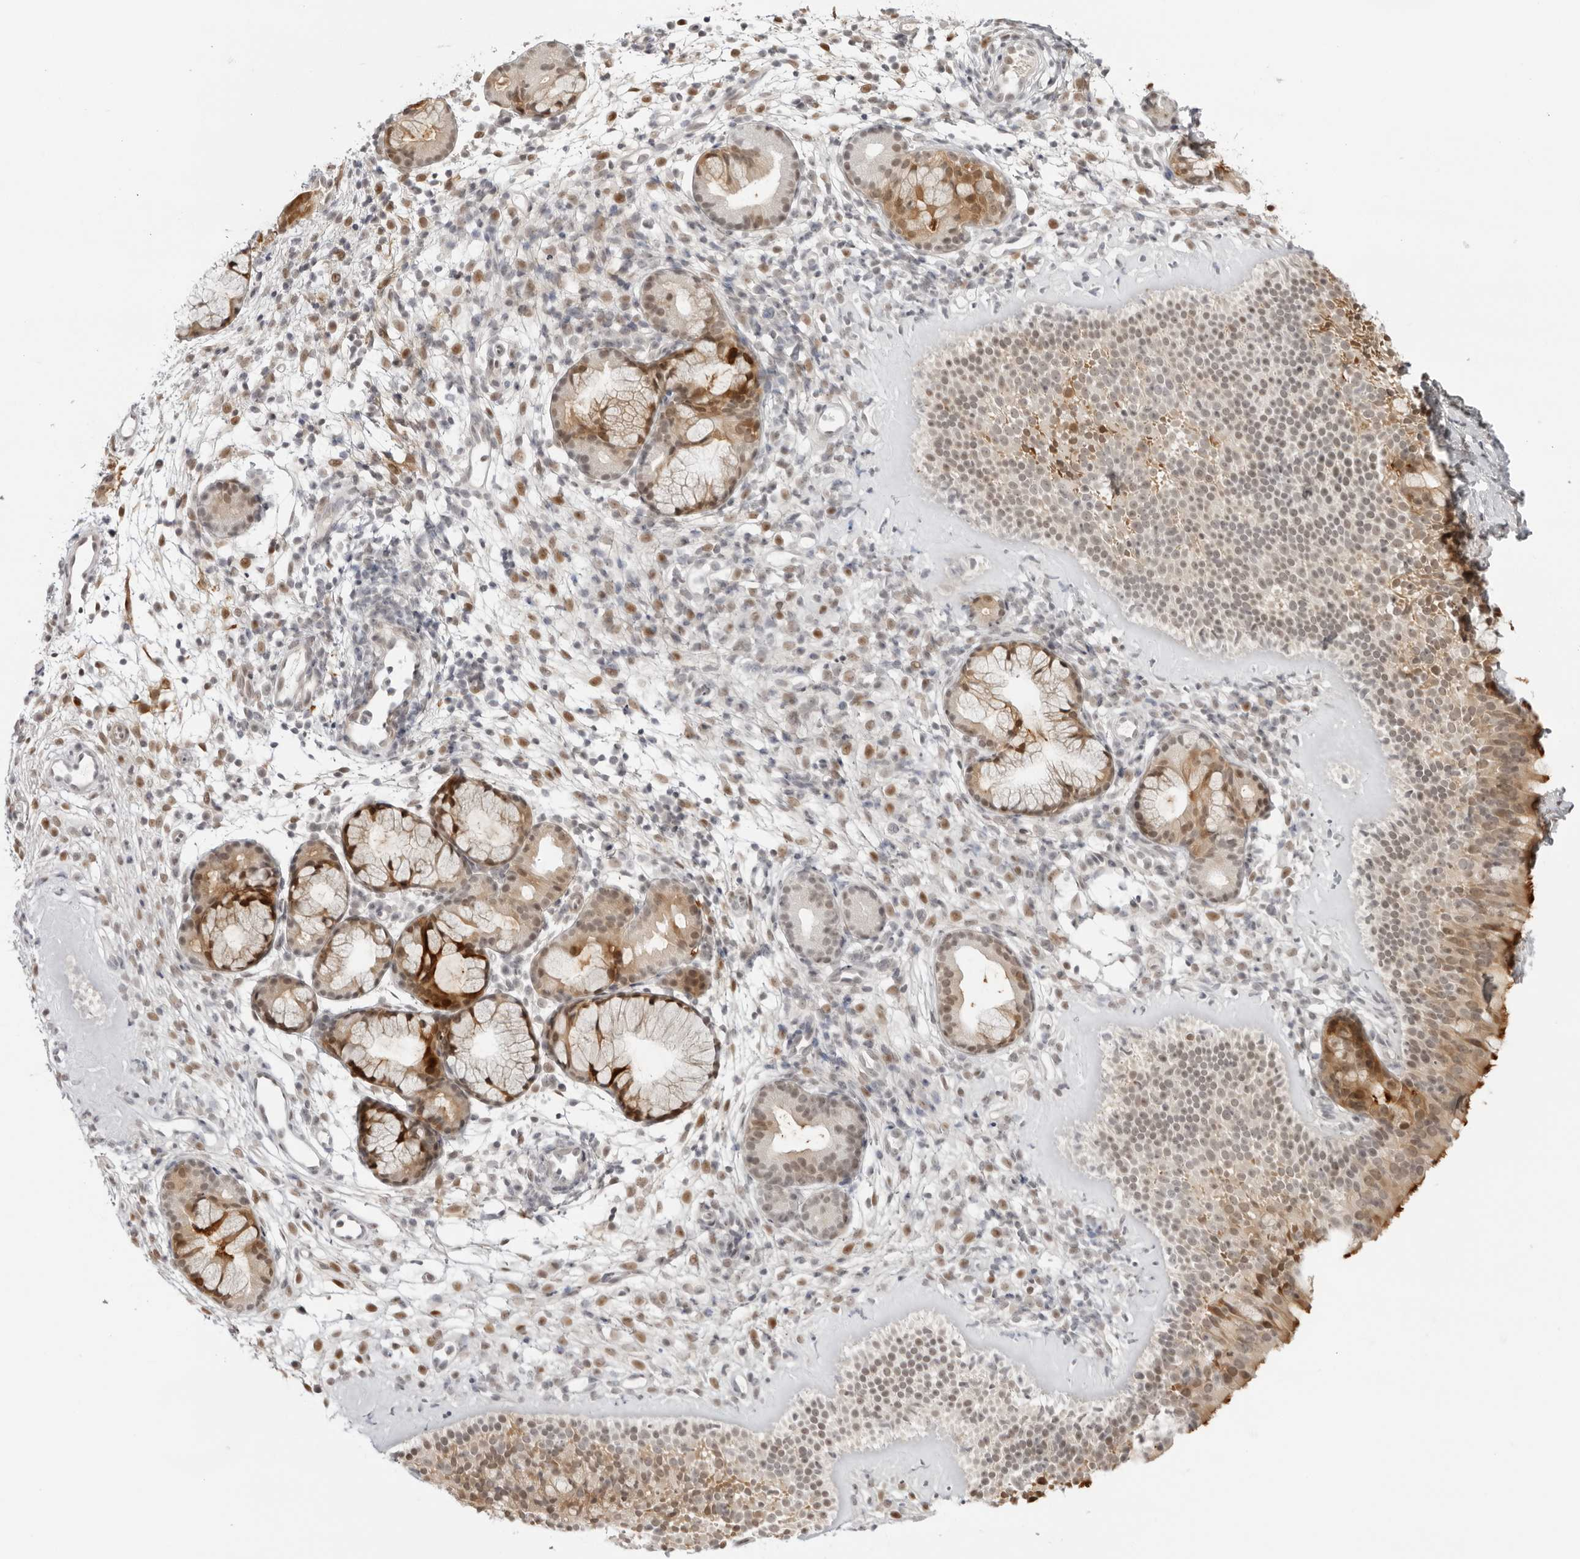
{"staining": {"intensity": "strong", "quantity": ">75%", "location": "cytoplasmic/membranous,nuclear"}, "tissue": "nasopharynx", "cell_type": "Respiratory epithelial cells", "image_type": "normal", "snomed": [{"axis": "morphology", "description": "Normal tissue, NOS"}, {"axis": "morphology", "description": "Inflammation, NOS"}, {"axis": "topography", "description": "Nasopharynx"}], "caption": "Immunohistochemistry histopathology image of benign nasopharynx: nasopharynx stained using immunohistochemistry displays high levels of strong protein expression localized specifically in the cytoplasmic/membranous,nuclear of respiratory epithelial cells, appearing as a cytoplasmic/membranous,nuclear brown color.", "gene": "RNF146", "patient": {"sex": "female", "age": 19}}